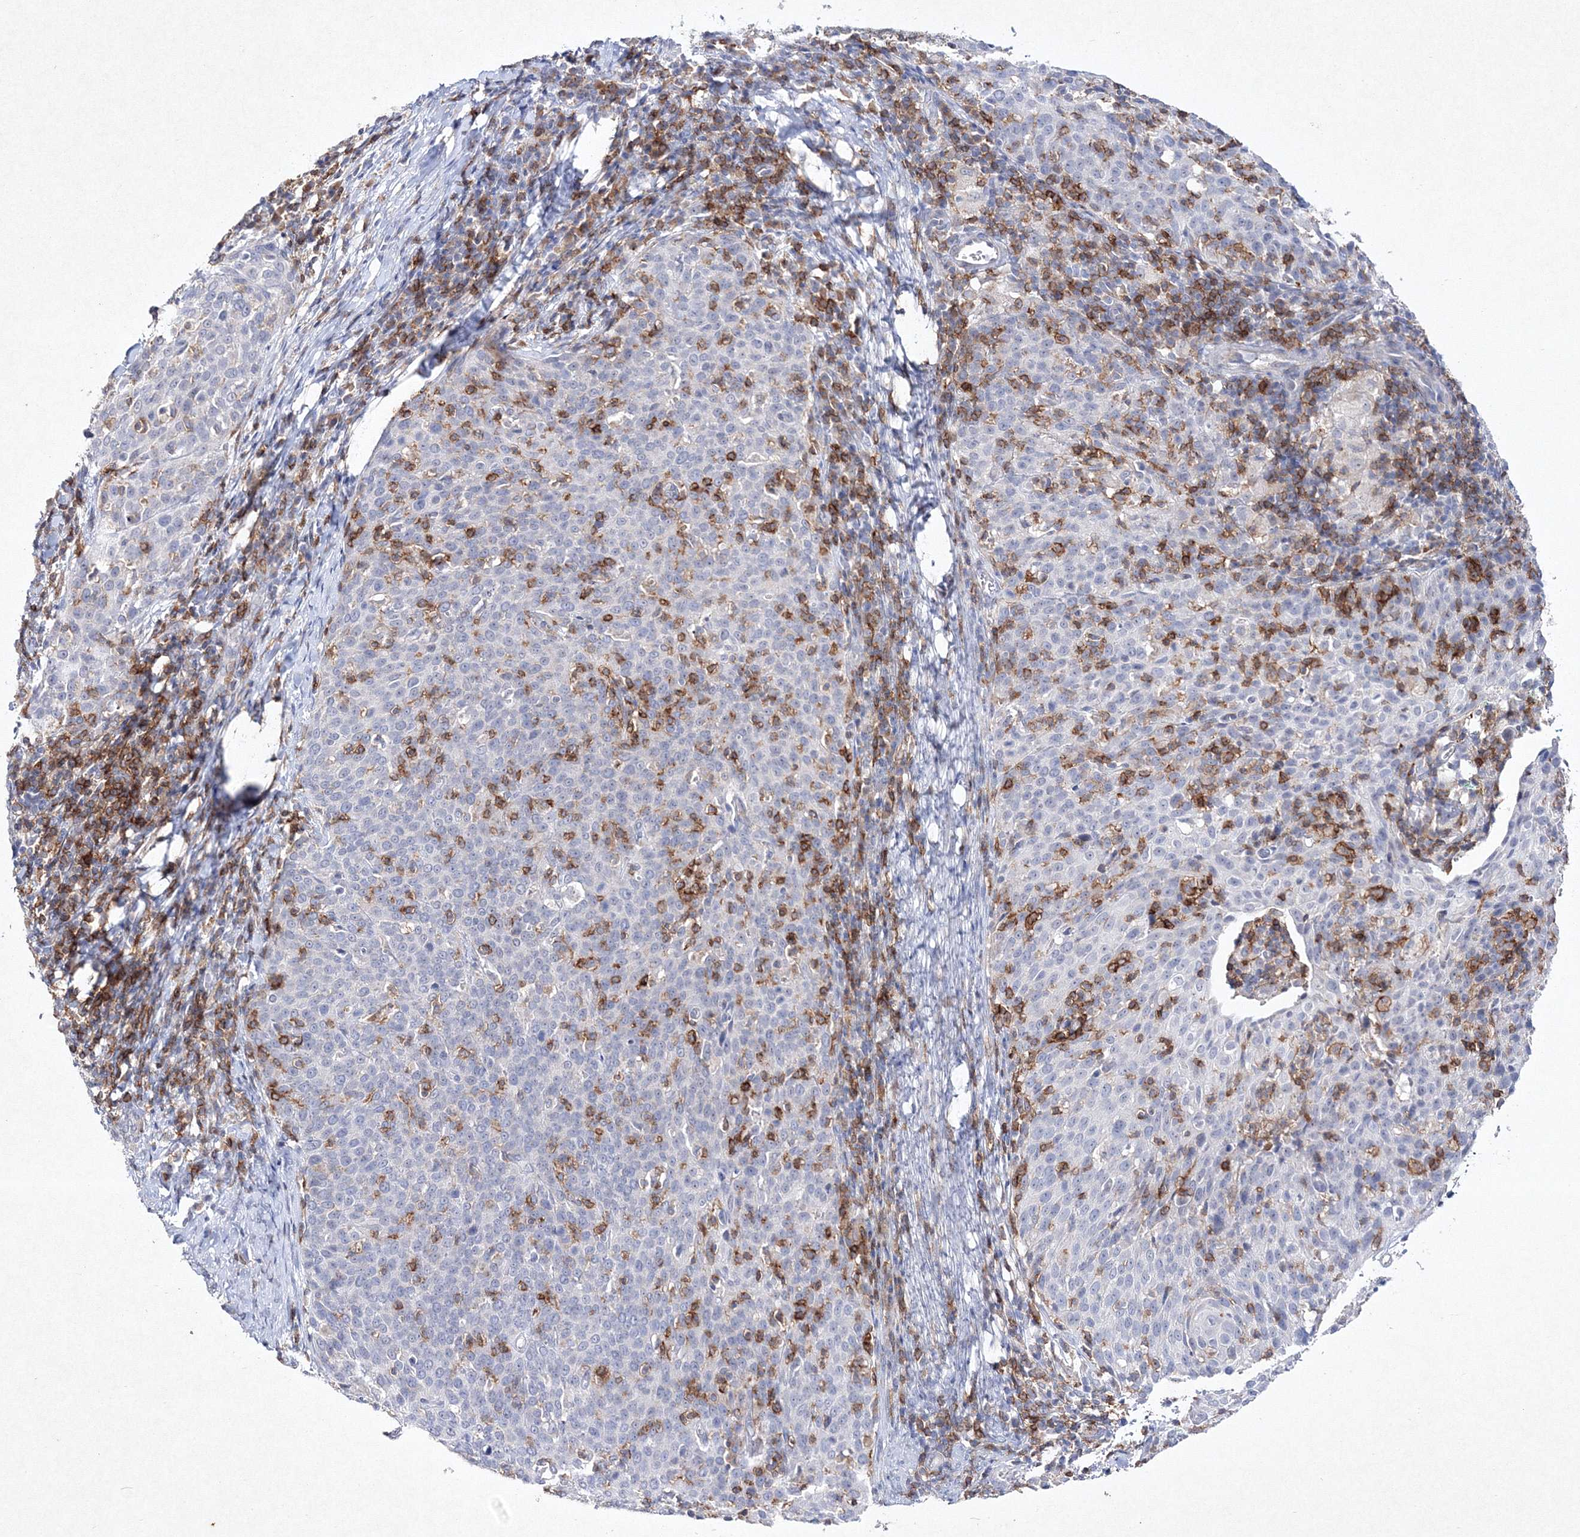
{"staining": {"intensity": "negative", "quantity": "none", "location": "none"}, "tissue": "cervical cancer", "cell_type": "Tumor cells", "image_type": "cancer", "snomed": [{"axis": "morphology", "description": "Squamous cell carcinoma, NOS"}, {"axis": "topography", "description": "Cervix"}], "caption": "The immunohistochemistry image has no significant staining in tumor cells of cervical cancer (squamous cell carcinoma) tissue.", "gene": "HCST", "patient": {"sex": "female", "age": 38}}